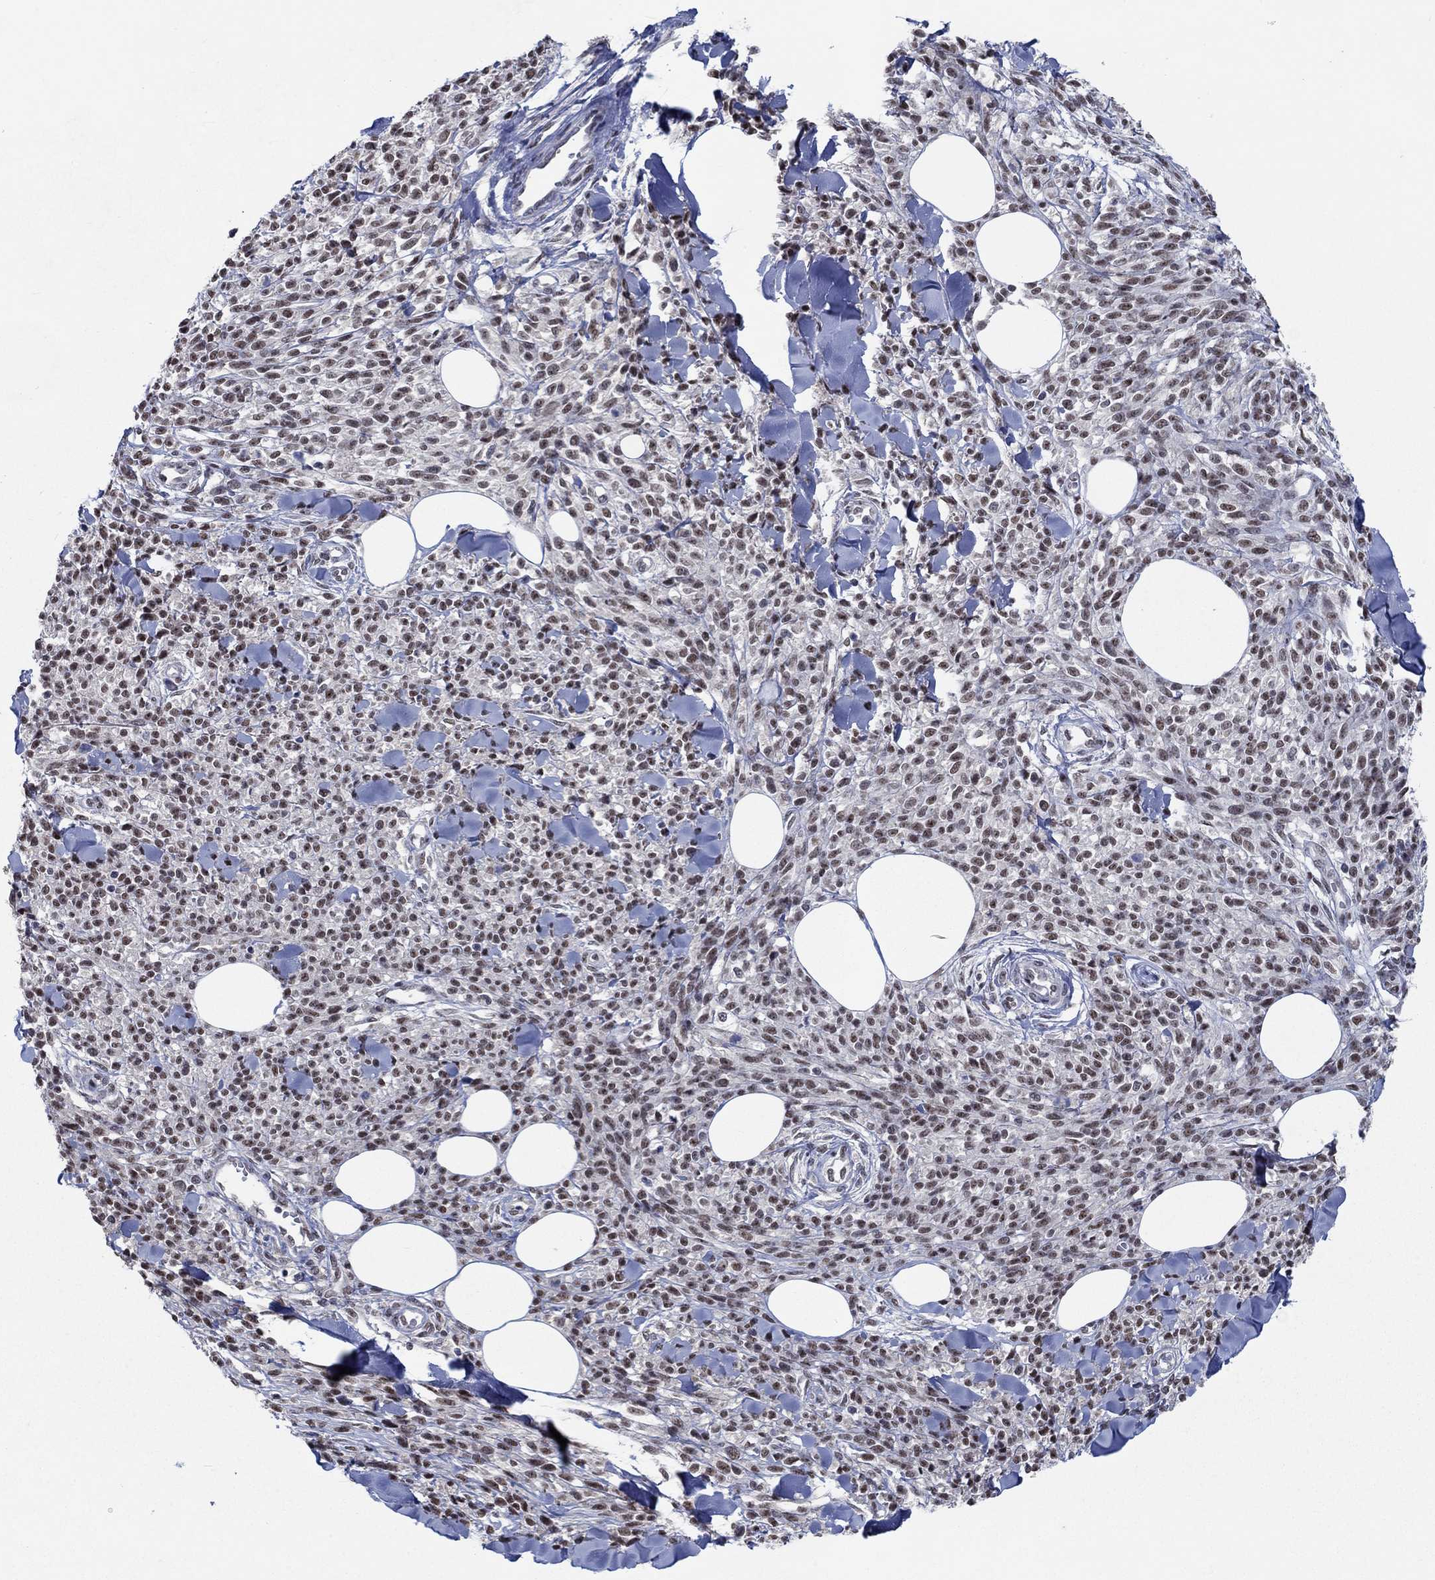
{"staining": {"intensity": "weak", "quantity": "<25%", "location": "nuclear"}, "tissue": "melanoma", "cell_type": "Tumor cells", "image_type": "cancer", "snomed": [{"axis": "morphology", "description": "Malignant melanoma, NOS"}, {"axis": "topography", "description": "Skin"}, {"axis": "topography", "description": "Skin of trunk"}], "caption": "Malignant melanoma was stained to show a protein in brown. There is no significant positivity in tumor cells. Nuclei are stained in blue.", "gene": "HTN1", "patient": {"sex": "male", "age": 74}}